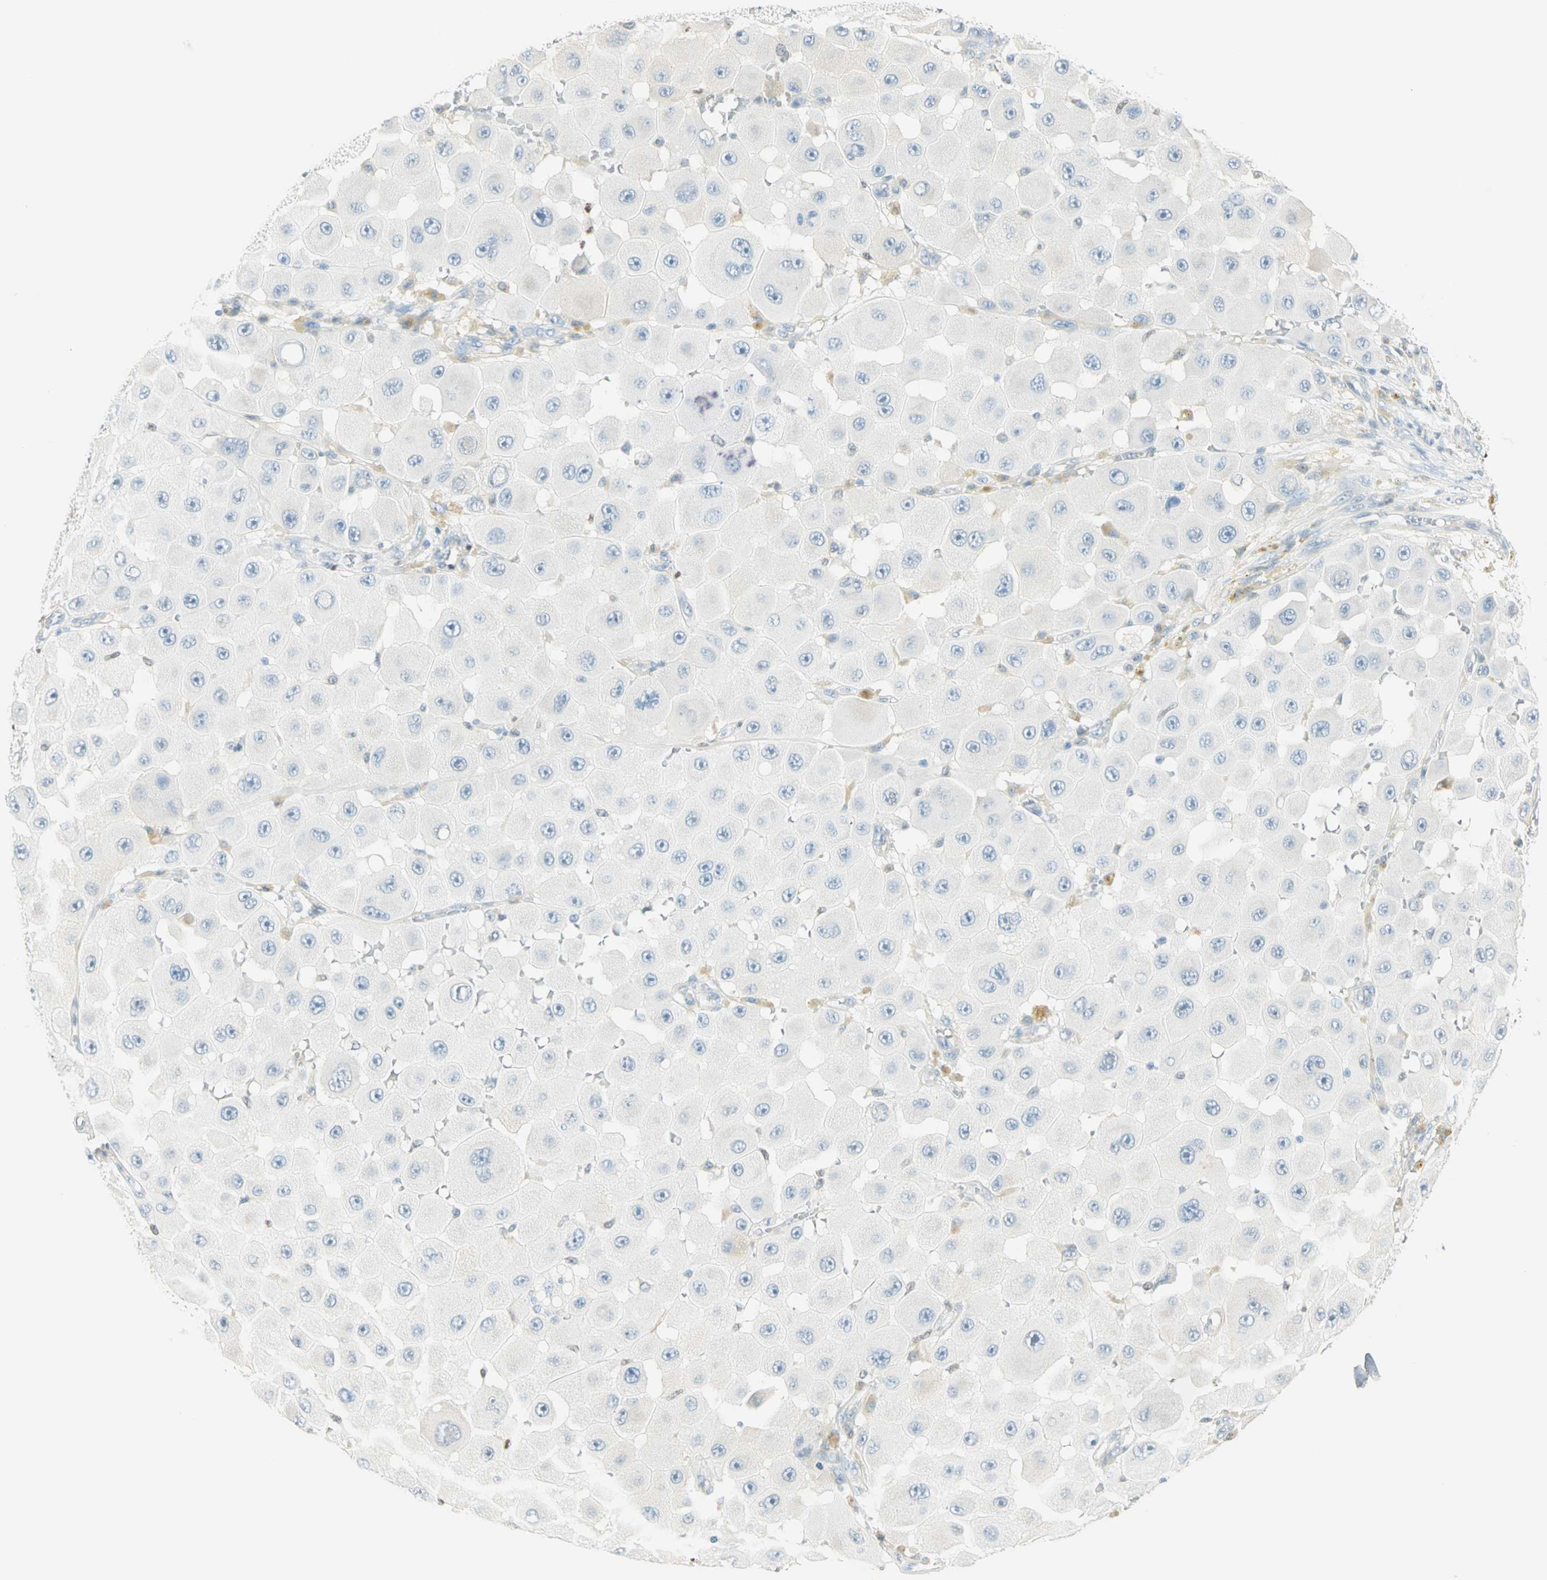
{"staining": {"intensity": "negative", "quantity": "none", "location": "none"}, "tissue": "melanoma", "cell_type": "Tumor cells", "image_type": "cancer", "snomed": [{"axis": "morphology", "description": "Malignant melanoma, NOS"}, {"axis": "topography", "description": "Skin"}], "caption": "High power microscopy image of an immunohistochemistry photomicrograph of melanoma, revealing no significant positivity in tumor cells.", "gene": "MLLT10", "patient": {"sex": "female", "age": 81}}